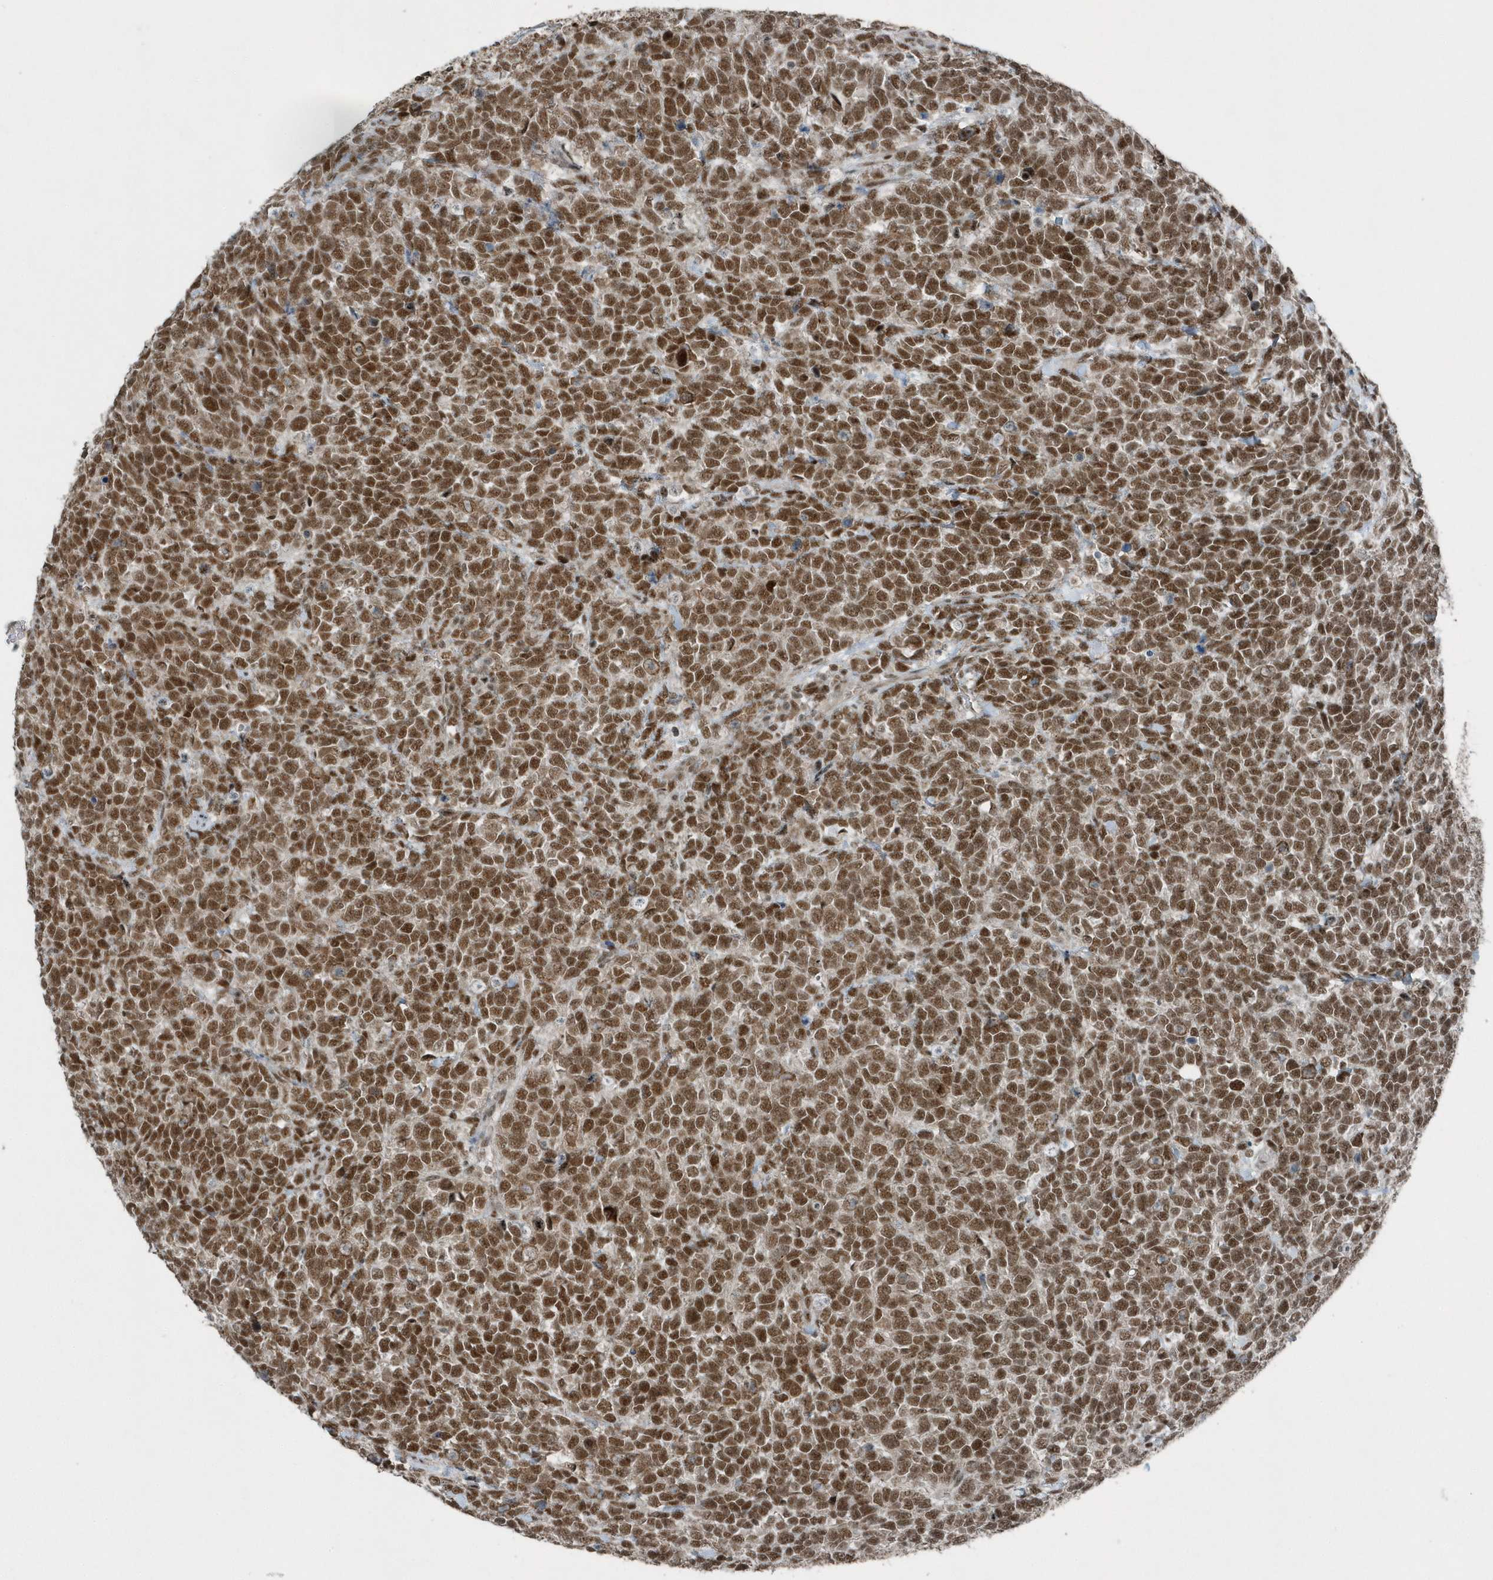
{"staining": {"intensity": "strong", "quantity": ">75%", "location": "nuclear"}, "tissue": "urothelial cancer", "cell_type": "Tumor cells", "image_type": "cancer", "snomed": [{"axis": "morphology", "description": "Urothelial carcinoma, High grade"}, {"axis": "topography", "description": "Urinary bladder"}], "caption": "Tumor cells display high levels of strong nuclear staining in about >75% of cells in human urothelial carcinoma (high-grade).", "gene": "YTHDC1", "patient": {"sex": "female", "age": 82}}